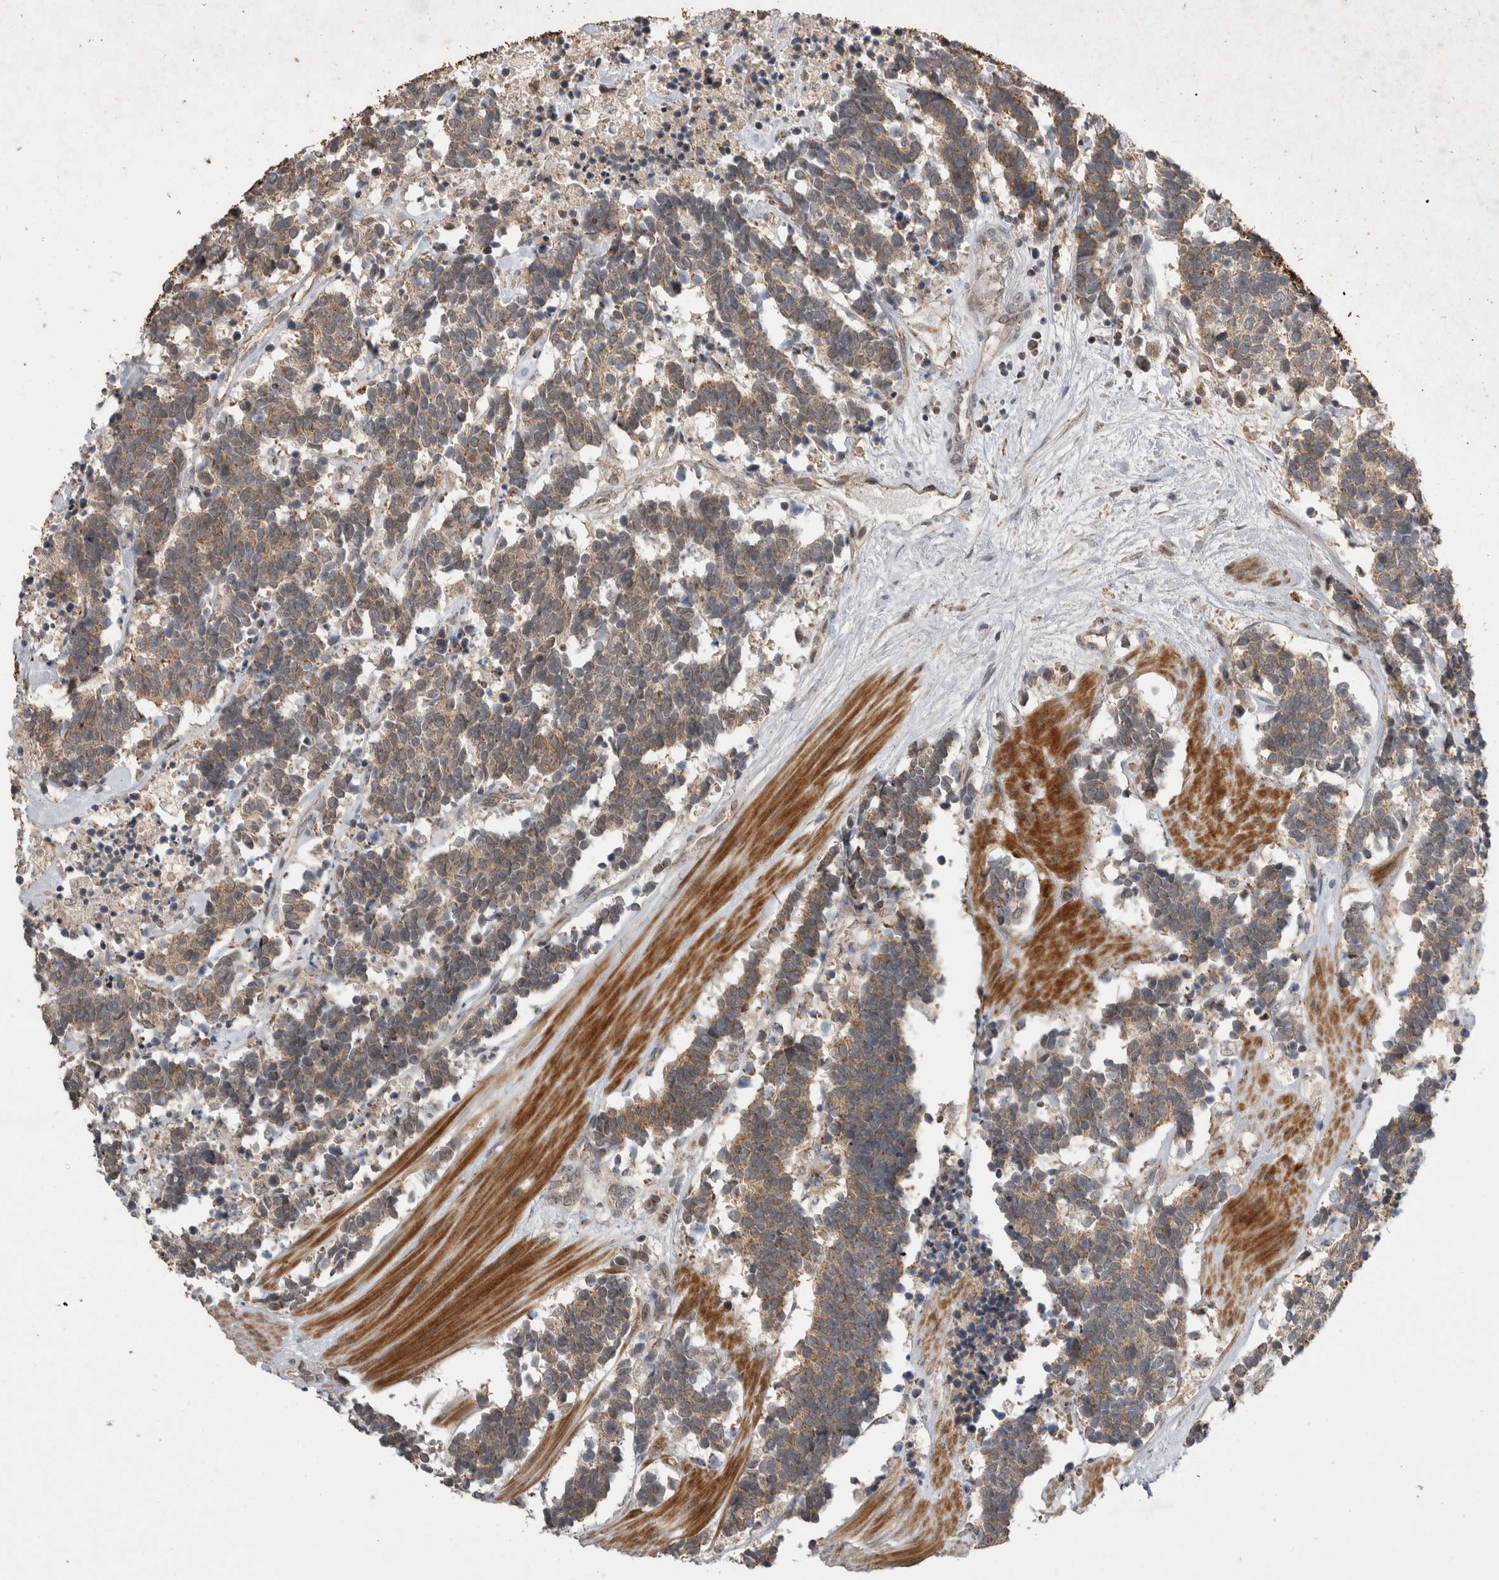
{"staining": {"intensity": "weak", "quantity": ">75%", "location": "cytoplasmic/membranous"}, "tissue": "carcinoid", "cell_type": "Tumor cells", "image_type": "cancer", "snomed": [{"axis": "morphology", "description": "Carcinoma, NOS"}, {"axis": "morphology", "description": "Carcinoid, malignant, NOS"}, {"axis": "topography", "description": "Urinary bladder"}], "caption": "An immunohistochemistry (IHC) image of tumor tissue is shown. Protein staining in brown labels weak cytoplasmic/membranous positivity in carcinoid within tumor cells.", "gene": "KCNIP1", "patient": {"sex": "male", "age": 57}}